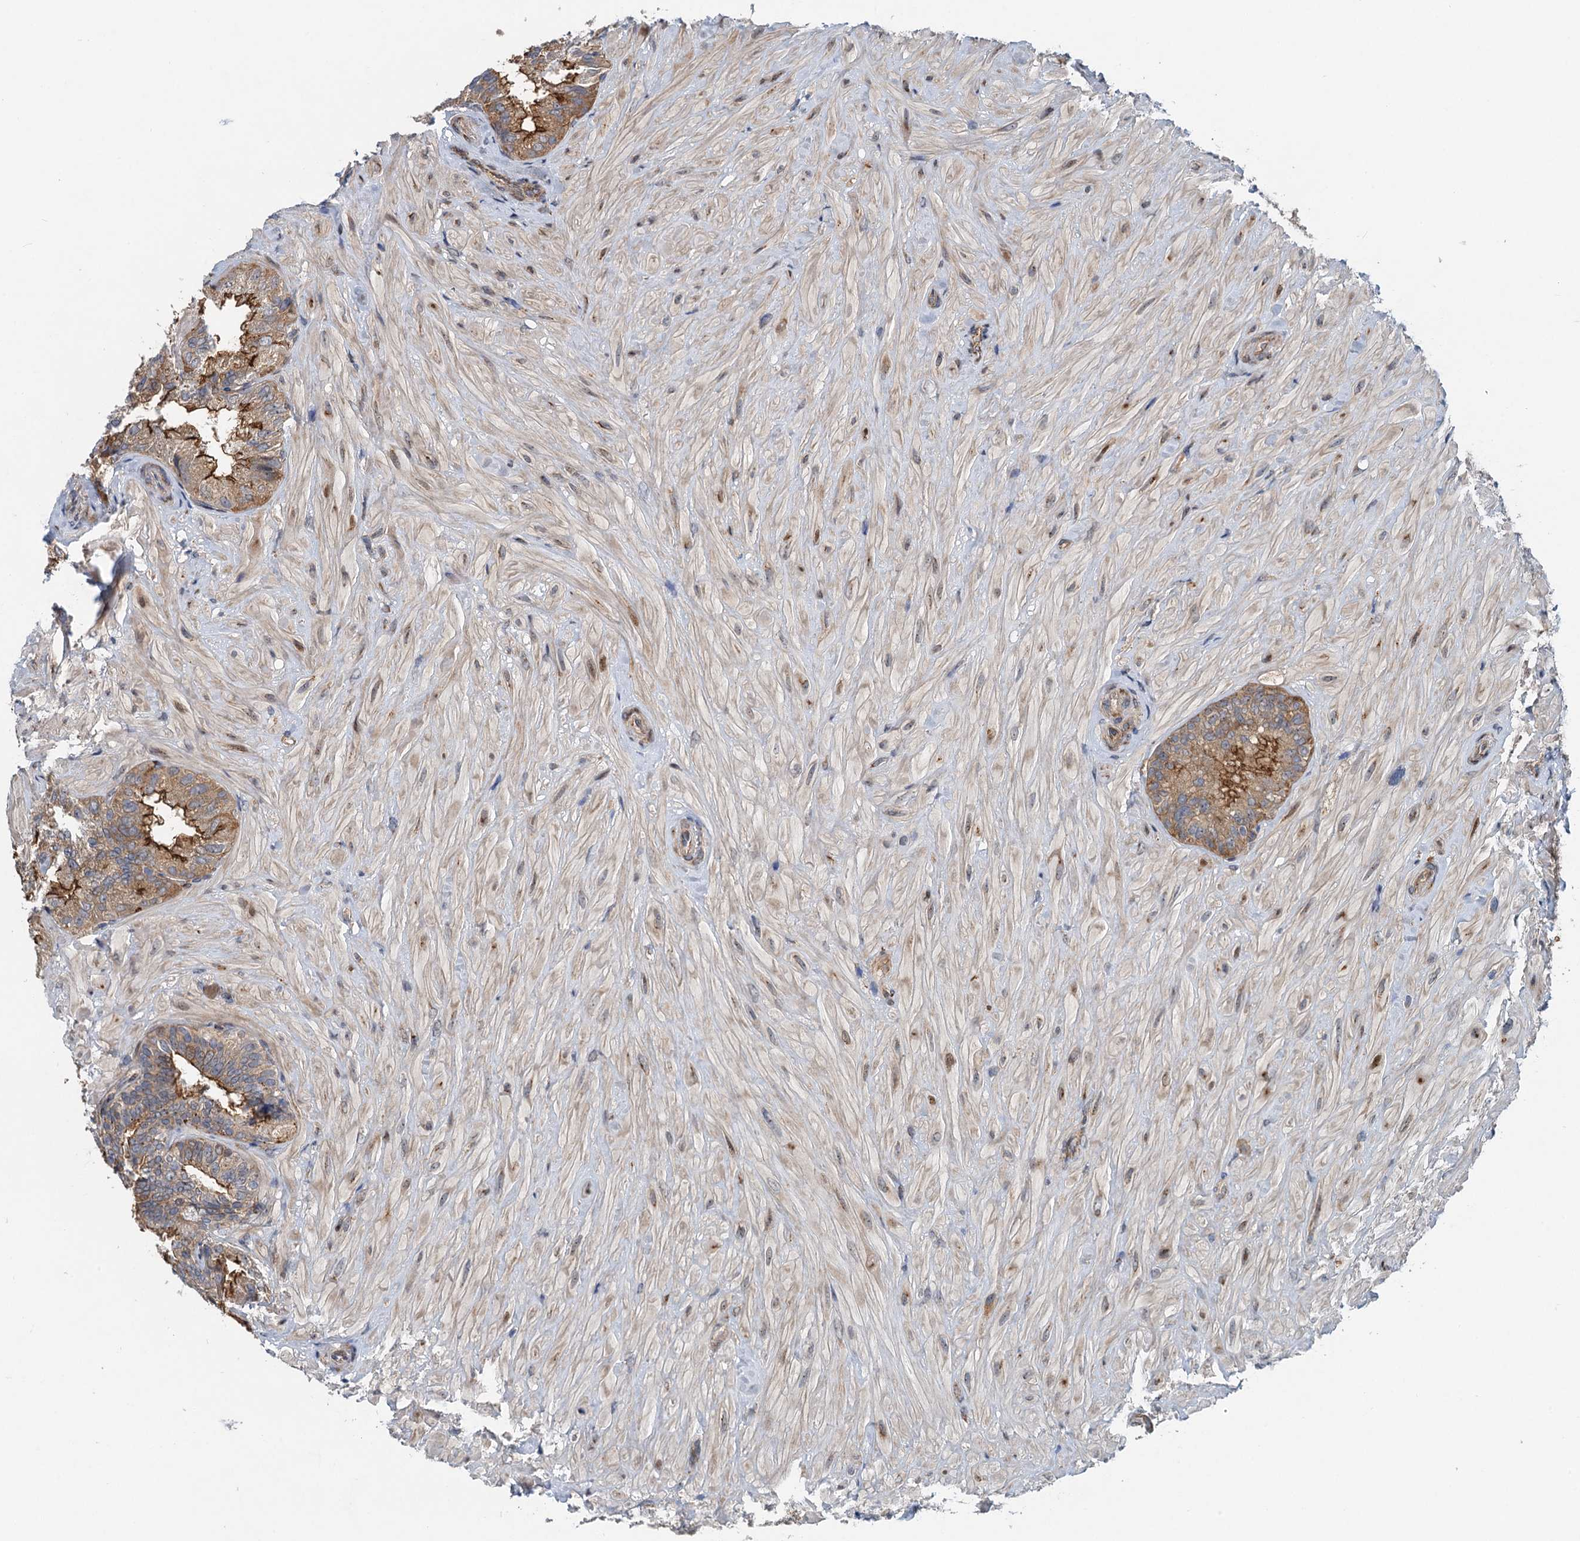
{"staining": {"intensity": "moderate", "quantity": "25%-75%", "location": "cytoplasmic/membranous"}, "tissue": "seminal vesicle", "cell_type": "Glandular cells", "image_type": "normal", "snomed": [{"axis": "morphology", "description": "Normal tissue, NOS"}, {"axis": "topography", "description": "Prostate and seminal vesicle, NOS"}, {"axis": "topography", "description": "Prostate"}, {"axis": "topography", "description": "Seminal veicle"}], "caption": "The histopathology image demonstrates immunohistochemical staining of benign seminal vesicle. There is moderate cytoplasmic/membranous staining is identified in about 25%-75% of glandular cells. Nuclei are stained in blue.", "gene": "NBEA", "patient": {"sex": "male", "age": 67}}